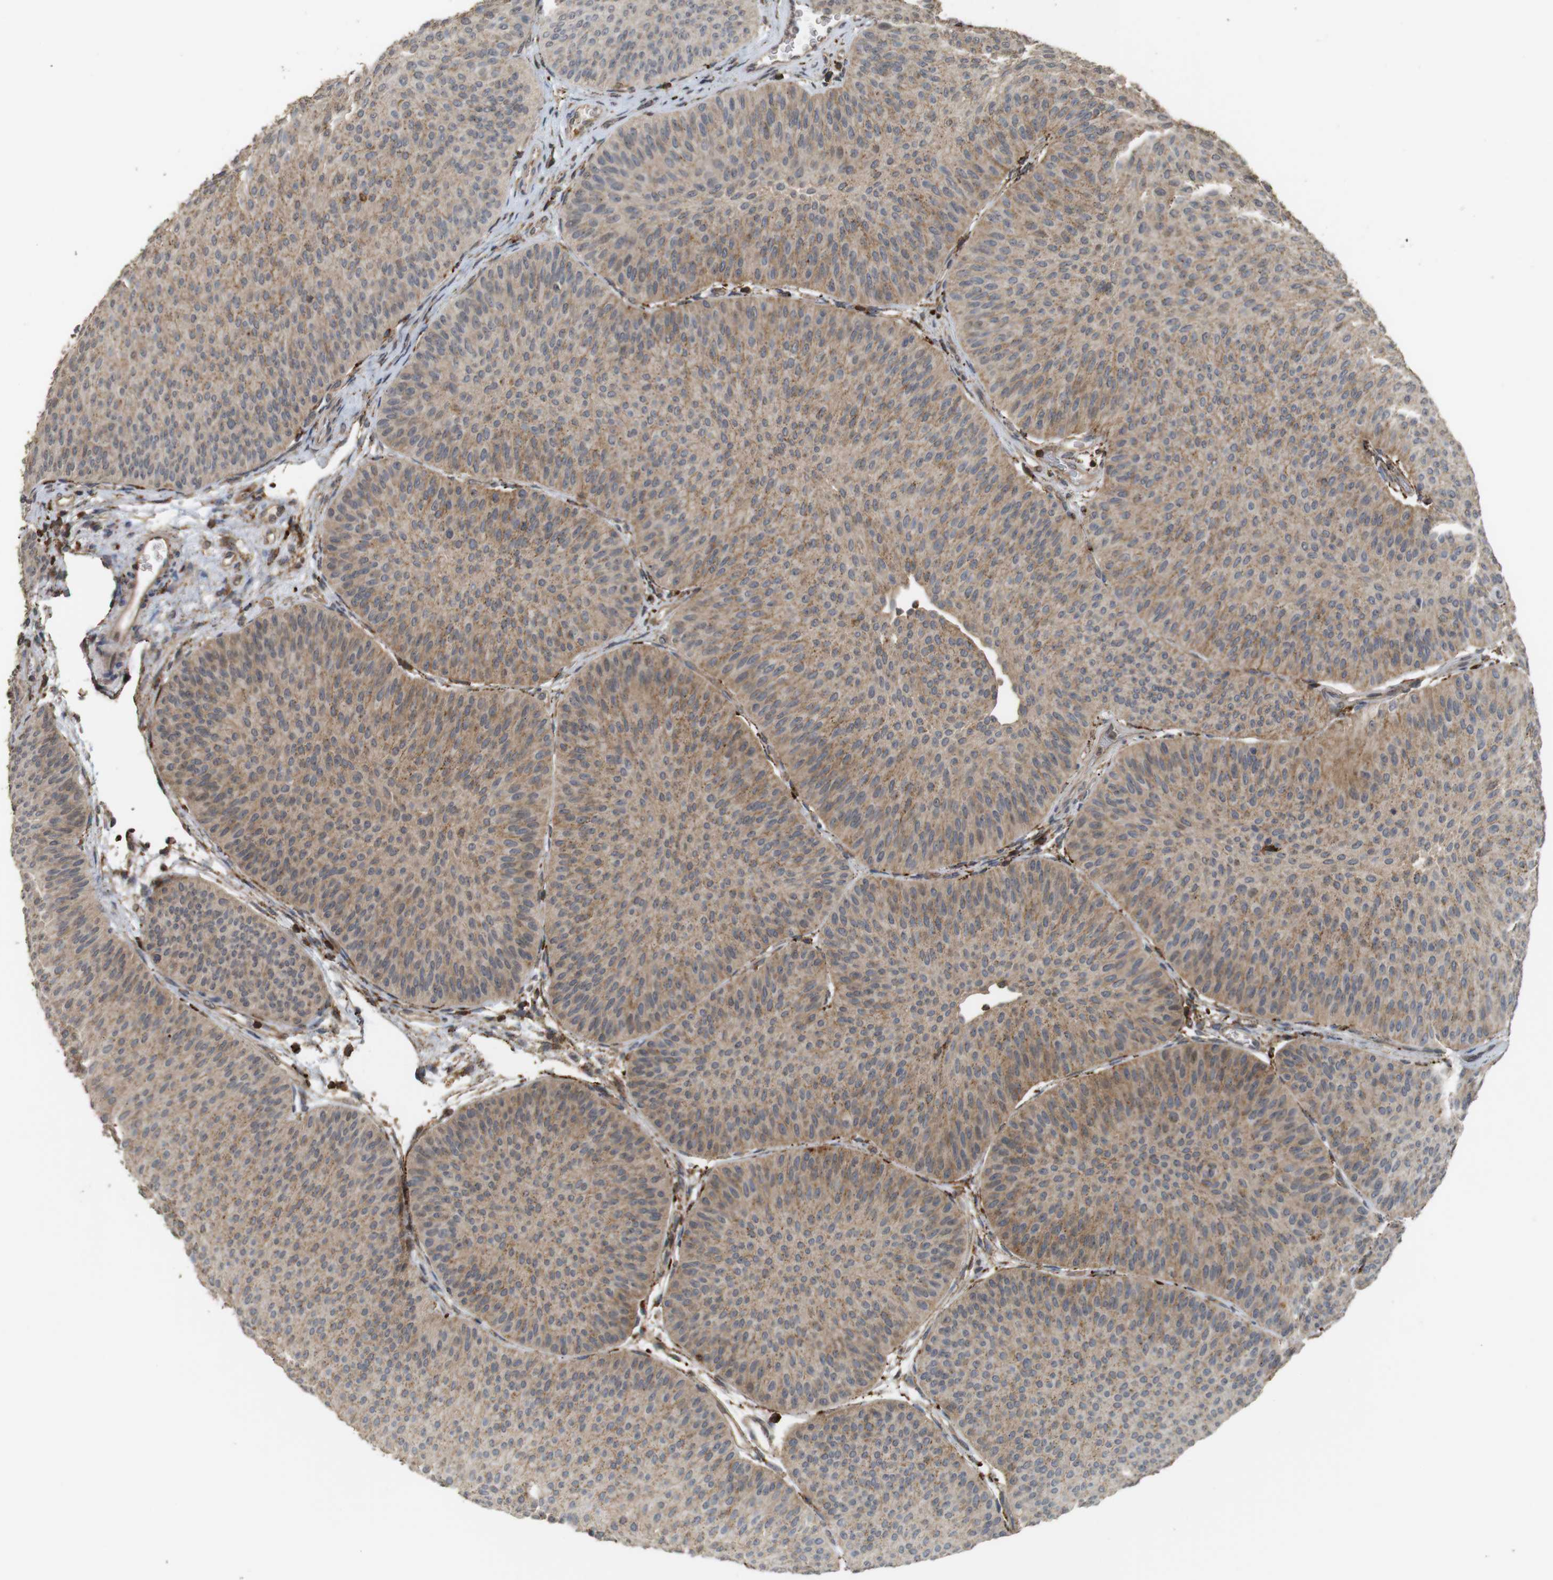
{"staining": {"intensity": "moderate", "quantity": ">75%", "location": "cytoplasmic/membranous"}, "tissue": "urothelial cancer", "cell_type": "Tumor cells", "image_type": "cancer", "snomed": [{"axis": "morphology", "description": "Urothelial carcinoma, Low grade"}, {"axis": "topography", "description": "Urinary bladder"}], "caption": "A high-resolution photomicrograph shows immunohistochemistry staining of urothelial carcinoma (low-grade), which reveals moderate cytoplasmic/membranous expression in approximately >75% of tumor cells. The staining was performed using DAB (3,3'-diaminobenzidine) to visualize the protein expression in brown, while the nuclei were stained in blue with hematoxylin (Magnification: 20x).", "gene": "KSR1", "patient": {"sex": "female", "age": 60}}